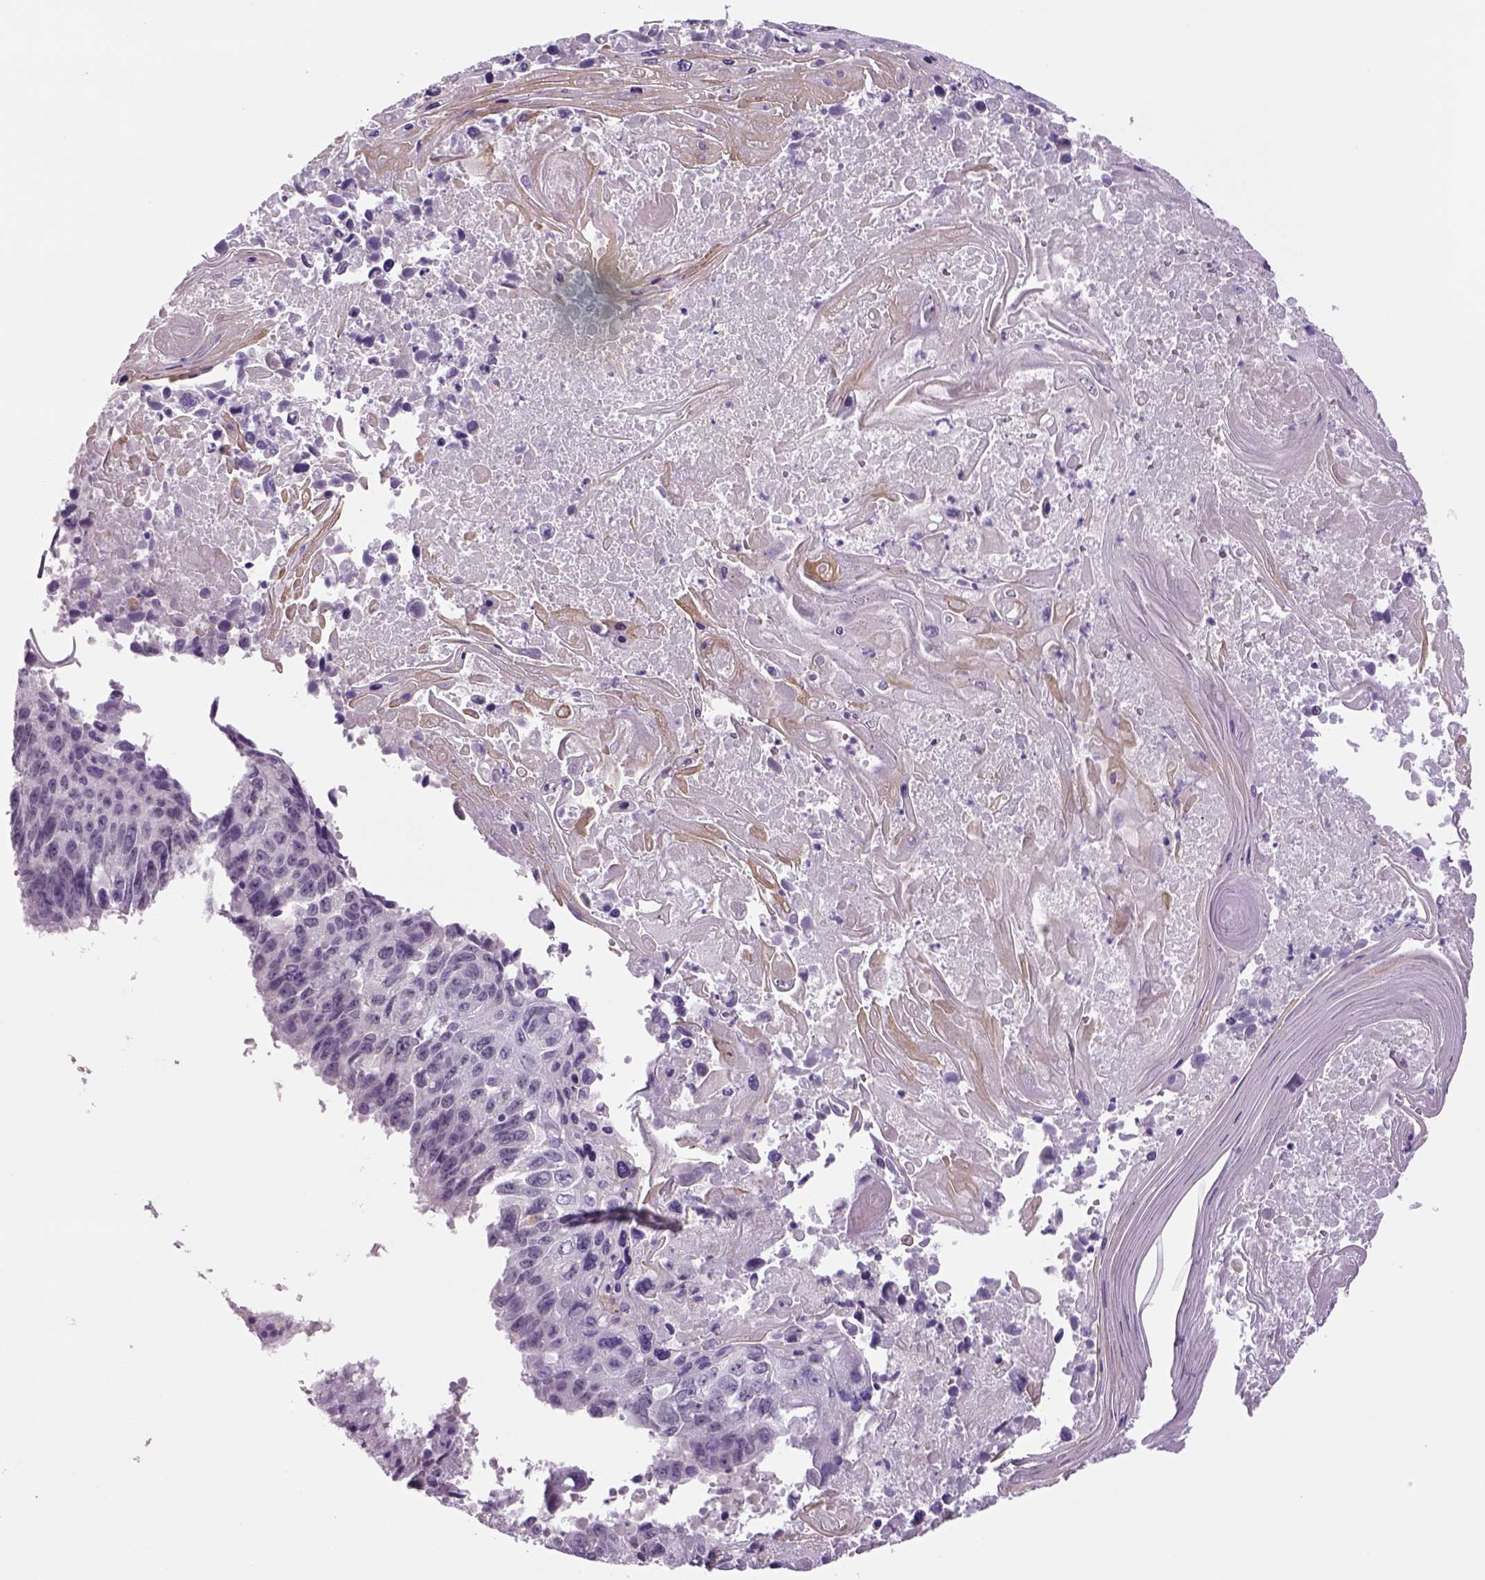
{"staining": {"intensity": "negative", "quantity": "none", "location": "none"}, "tissue": "lung cancer", "cell_type": "Tumor cells", "image_type": "cancer", "snomed": [{"axis": "morphology", "description": "Squamous cell carcinoma, NOS"}, {"axis": "topography", "description": "Lung"}], "caption": "IHC micrograph of lung cancer (squamous cell carcinoma) stained for a protein (brown), which displays no expression in tumor cells.", "gene": "DBH", "patient": {"sex": "male", "age": 73}}